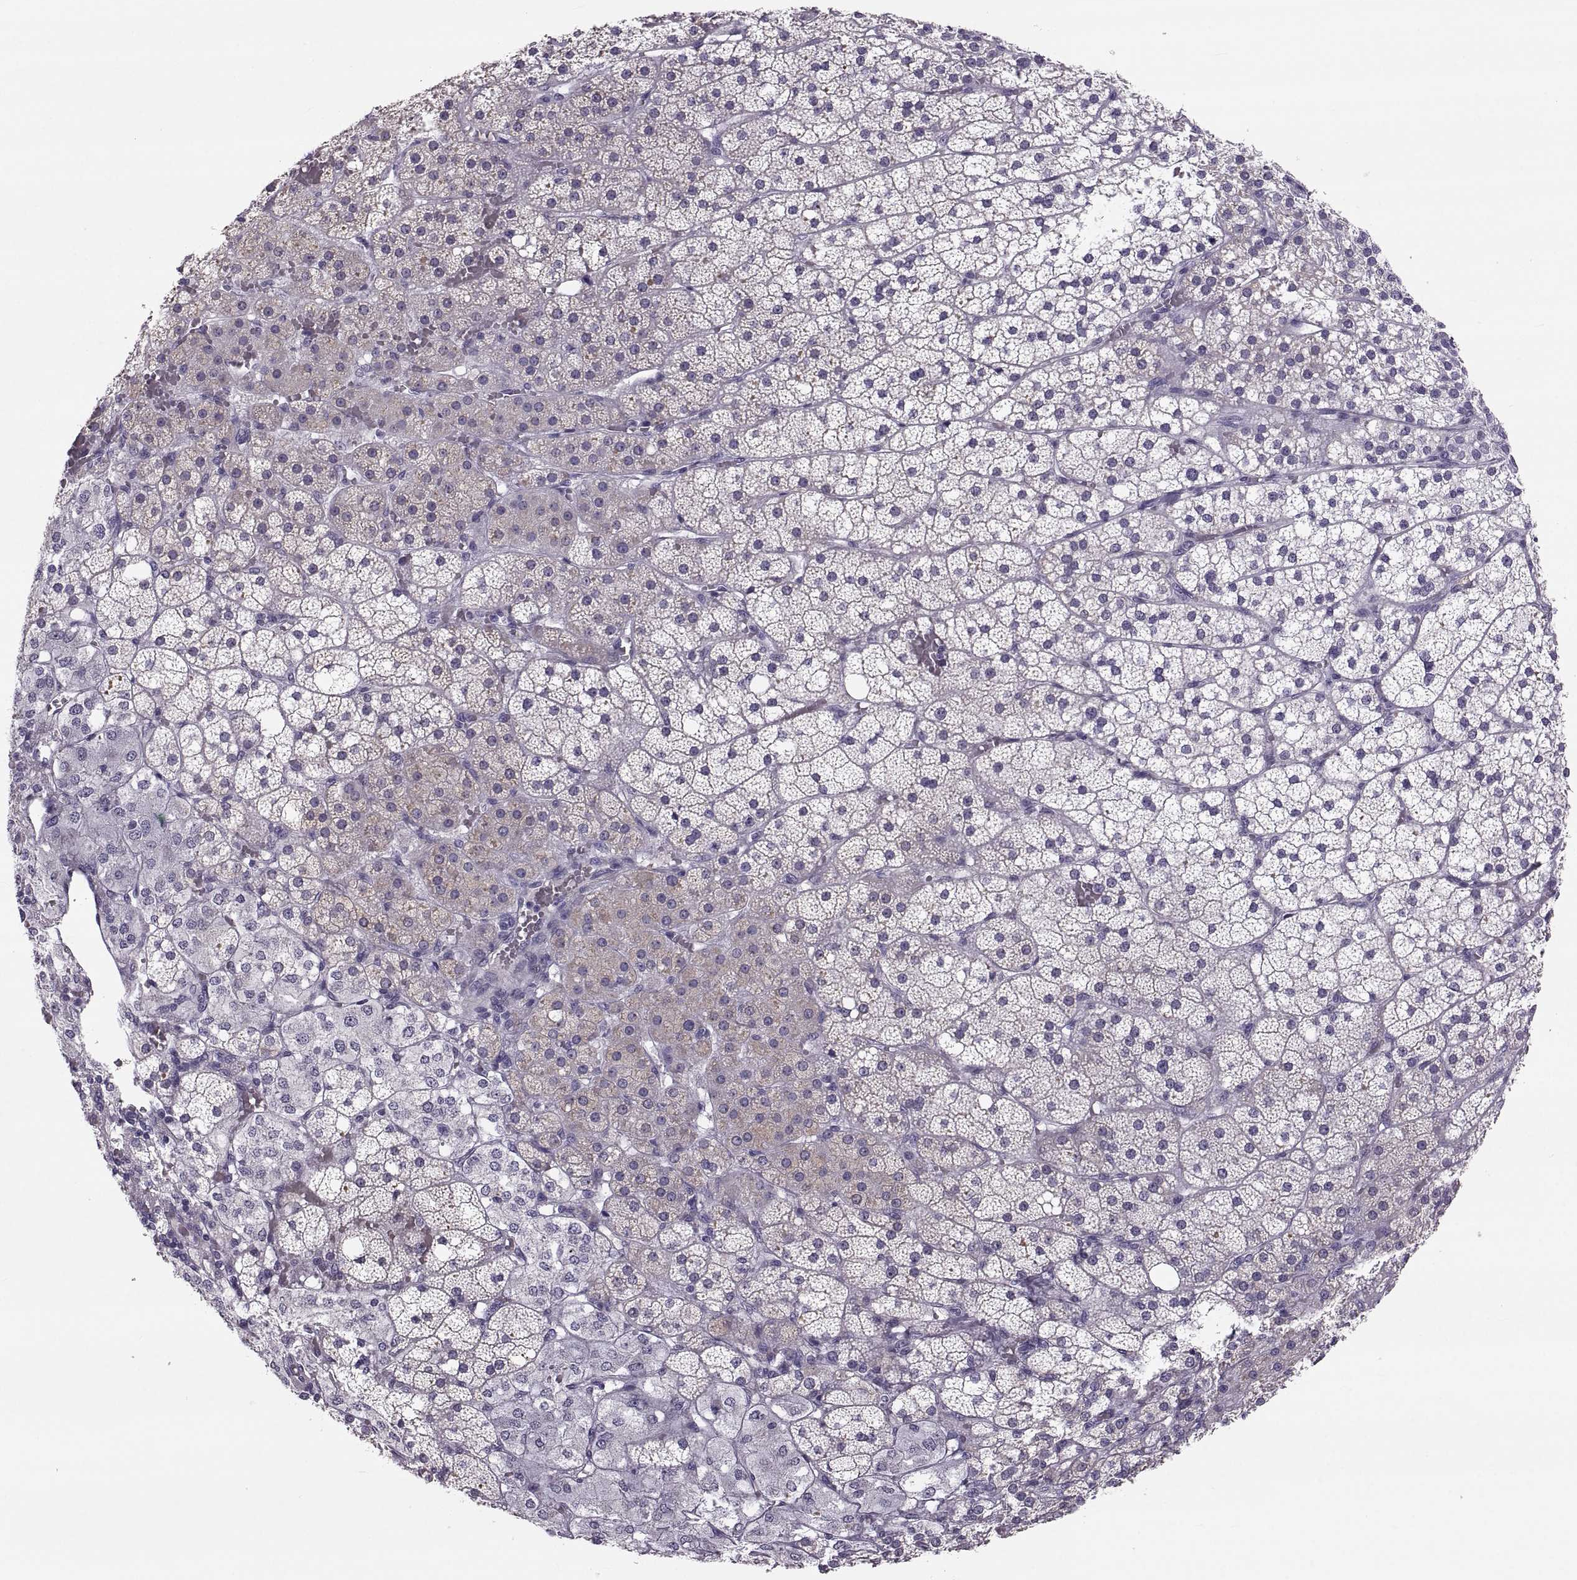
{"staining": {"intensity": "negative", "quantity": "none", "location": "none"}, "tissue": "adrenal gland", "cell_type": "Glandular cells", "image_type": "normal", "snomed": [{"axis": "morphology", "description": "Normal tissue, NOS"}, {"axis": "topography", "description": "Adrenal gland"}], "caption": "Immunohistochemistry (IHC) image of normal human adrenal gland stained for a protein (brown), which reveals no positivity in glandular cells. (Stains: DAB IHC with hematoxylin counter stain, Microscopy: brightfield microscopy at high magnification).", "gene": "IGSF1", "patient": {"sex": "male", "age": 53}}